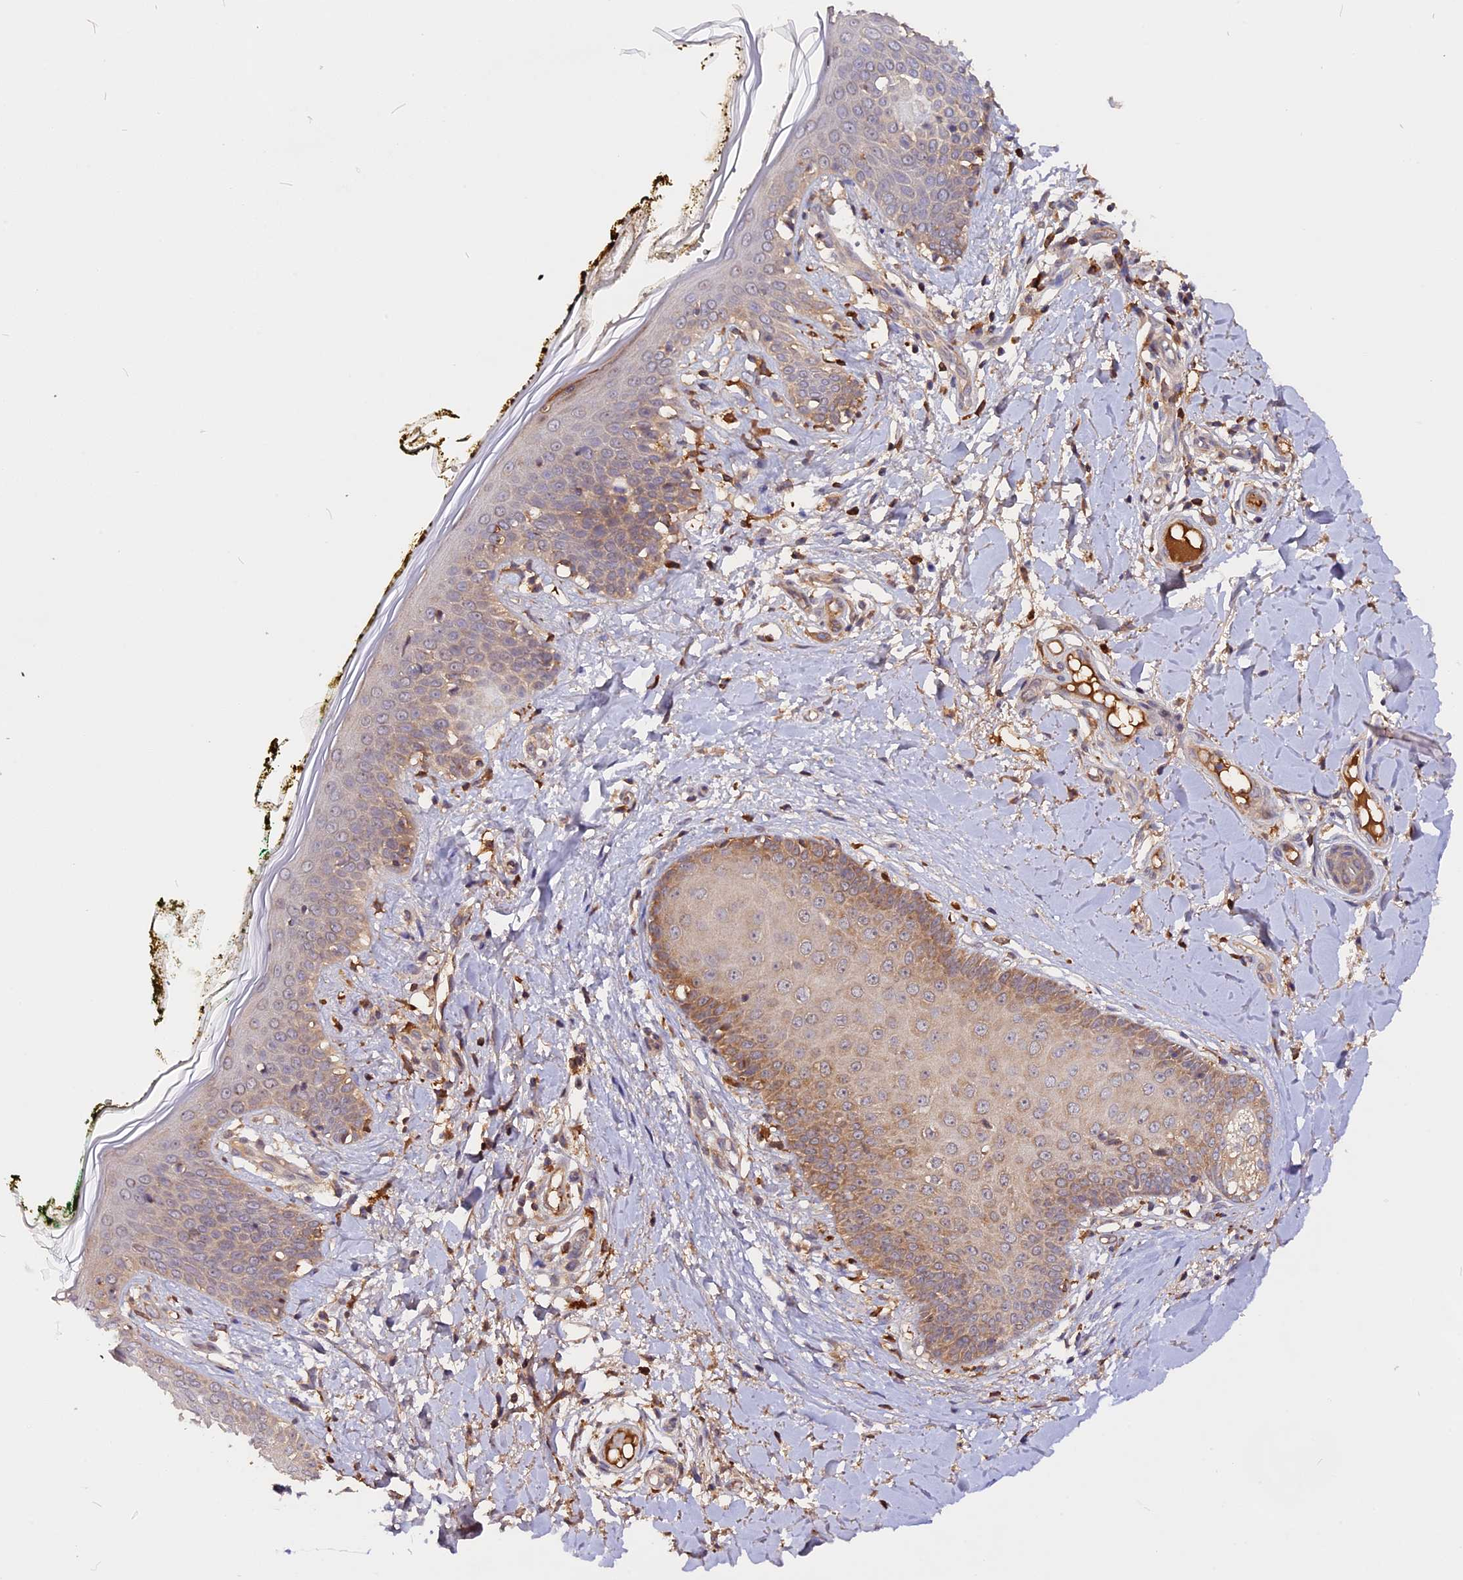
{"staining": {"intensity": "moderate", "quantity": ">75%", "location": "cytoplasmic/membranous"}, "tissue": "skin", "cell_type": "Fibroblasts", "image_type": "normal", "snomed": [{"axis": "morphology", "description": "Normal tissue, NOS"}, {"axis": "topography", "description": "Skin"}], "caption": "Immunohistochemistry (IHC) of unremarkable skin shows medium levels of moderate cytoplasmic/membranous positivity in approximately >75% of fibroblasts.", "gene": "MARK4", "patient": {"sex": "female", "age": 34}}